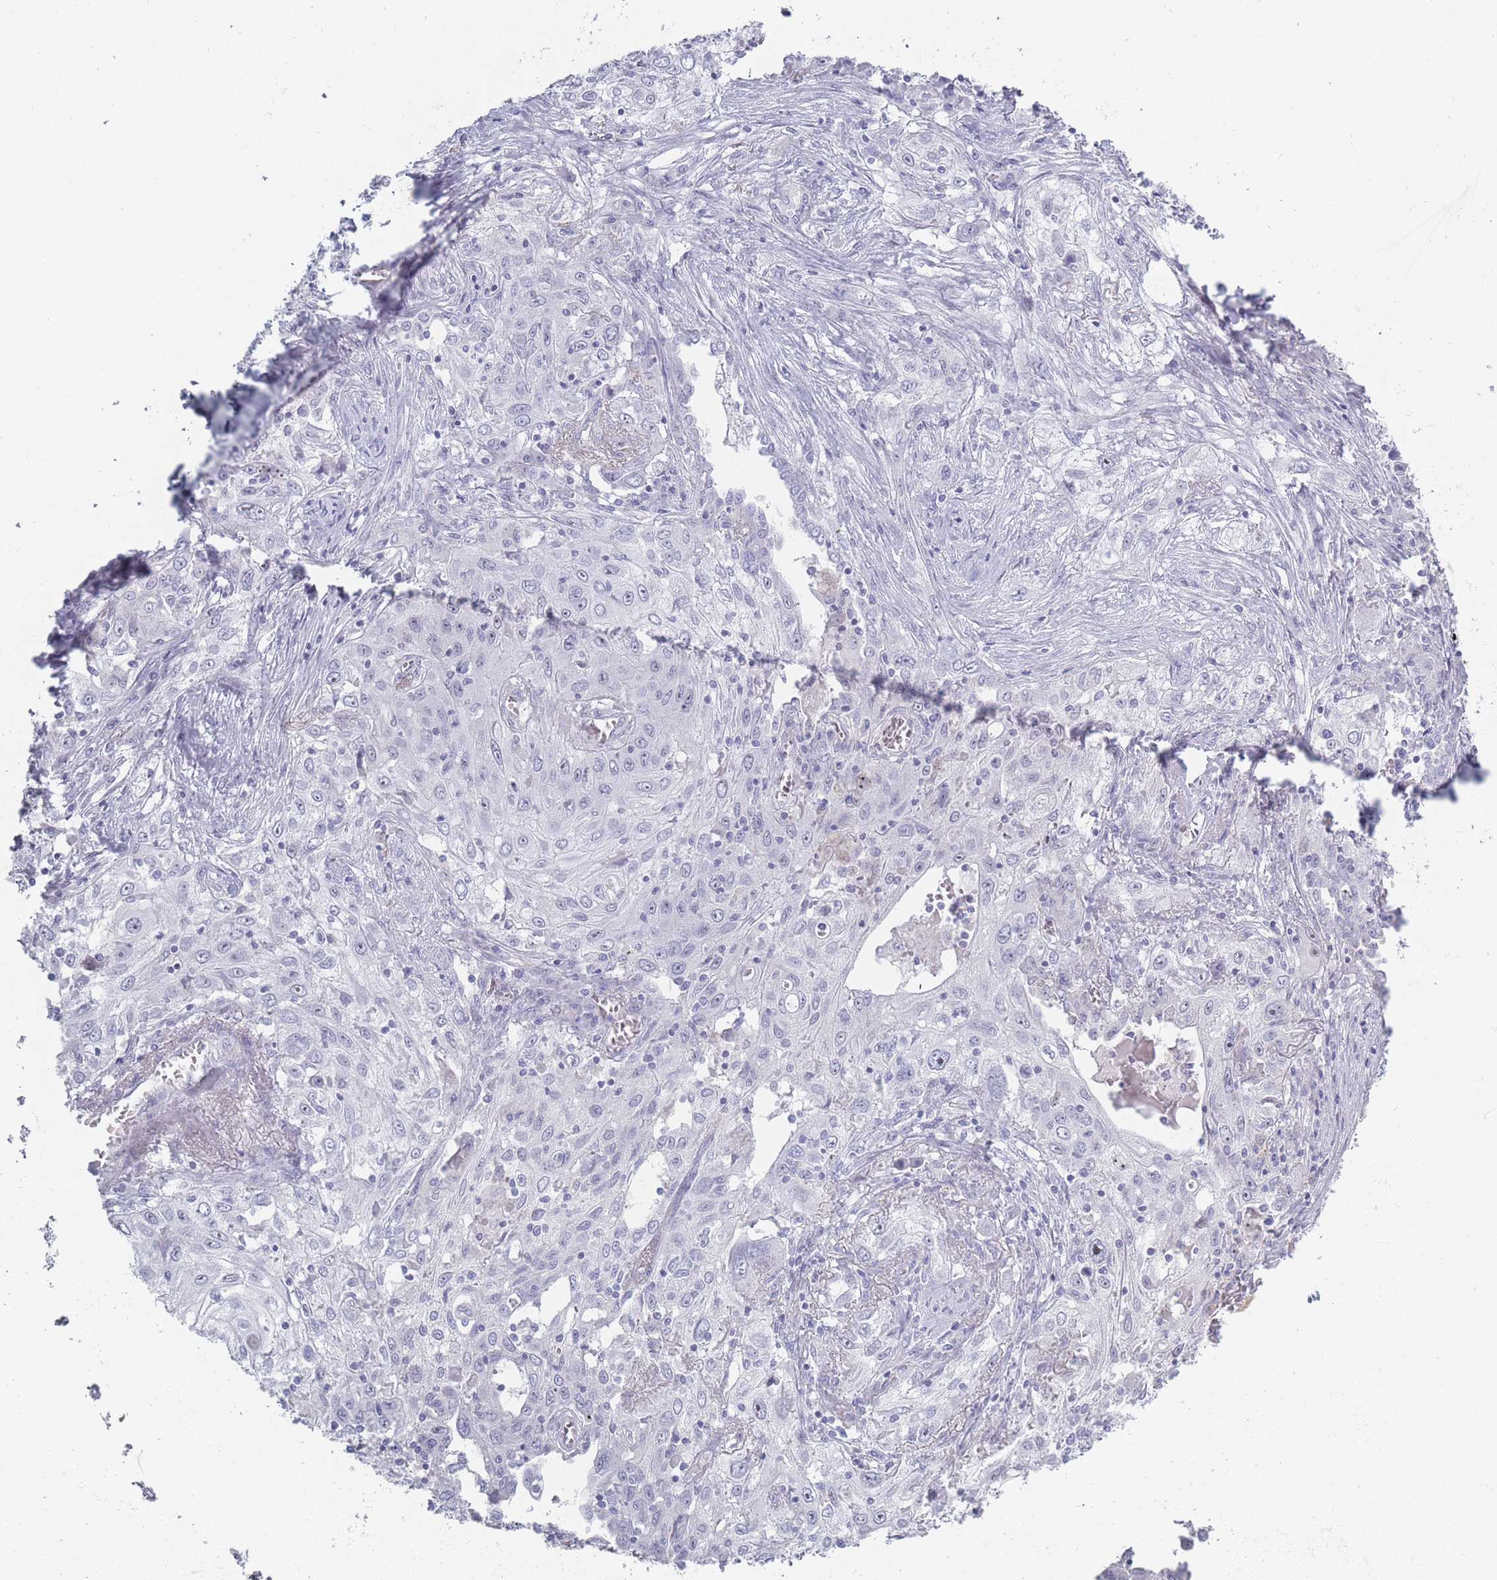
{"staining": {"intensity": "negative", "quantity": "none", "location": "none"}, "tissue": "lung cancer", "cell_type": "Tumor cells", "image_type": "cancer", "snomed": [{"axis": "morphology", "description": "Squamous cell carcinoma, NOS"}, {"axis": "topography", "description": "Lung"}], "caption": "DAB (3,3'-diaminobenzidine) immunohistochemical staining of squamous cell carcinoma (lung) shows no significant staining in tumor cells.", "gene": "ROS1", "patient": {"sex": "female", "age": 69}}